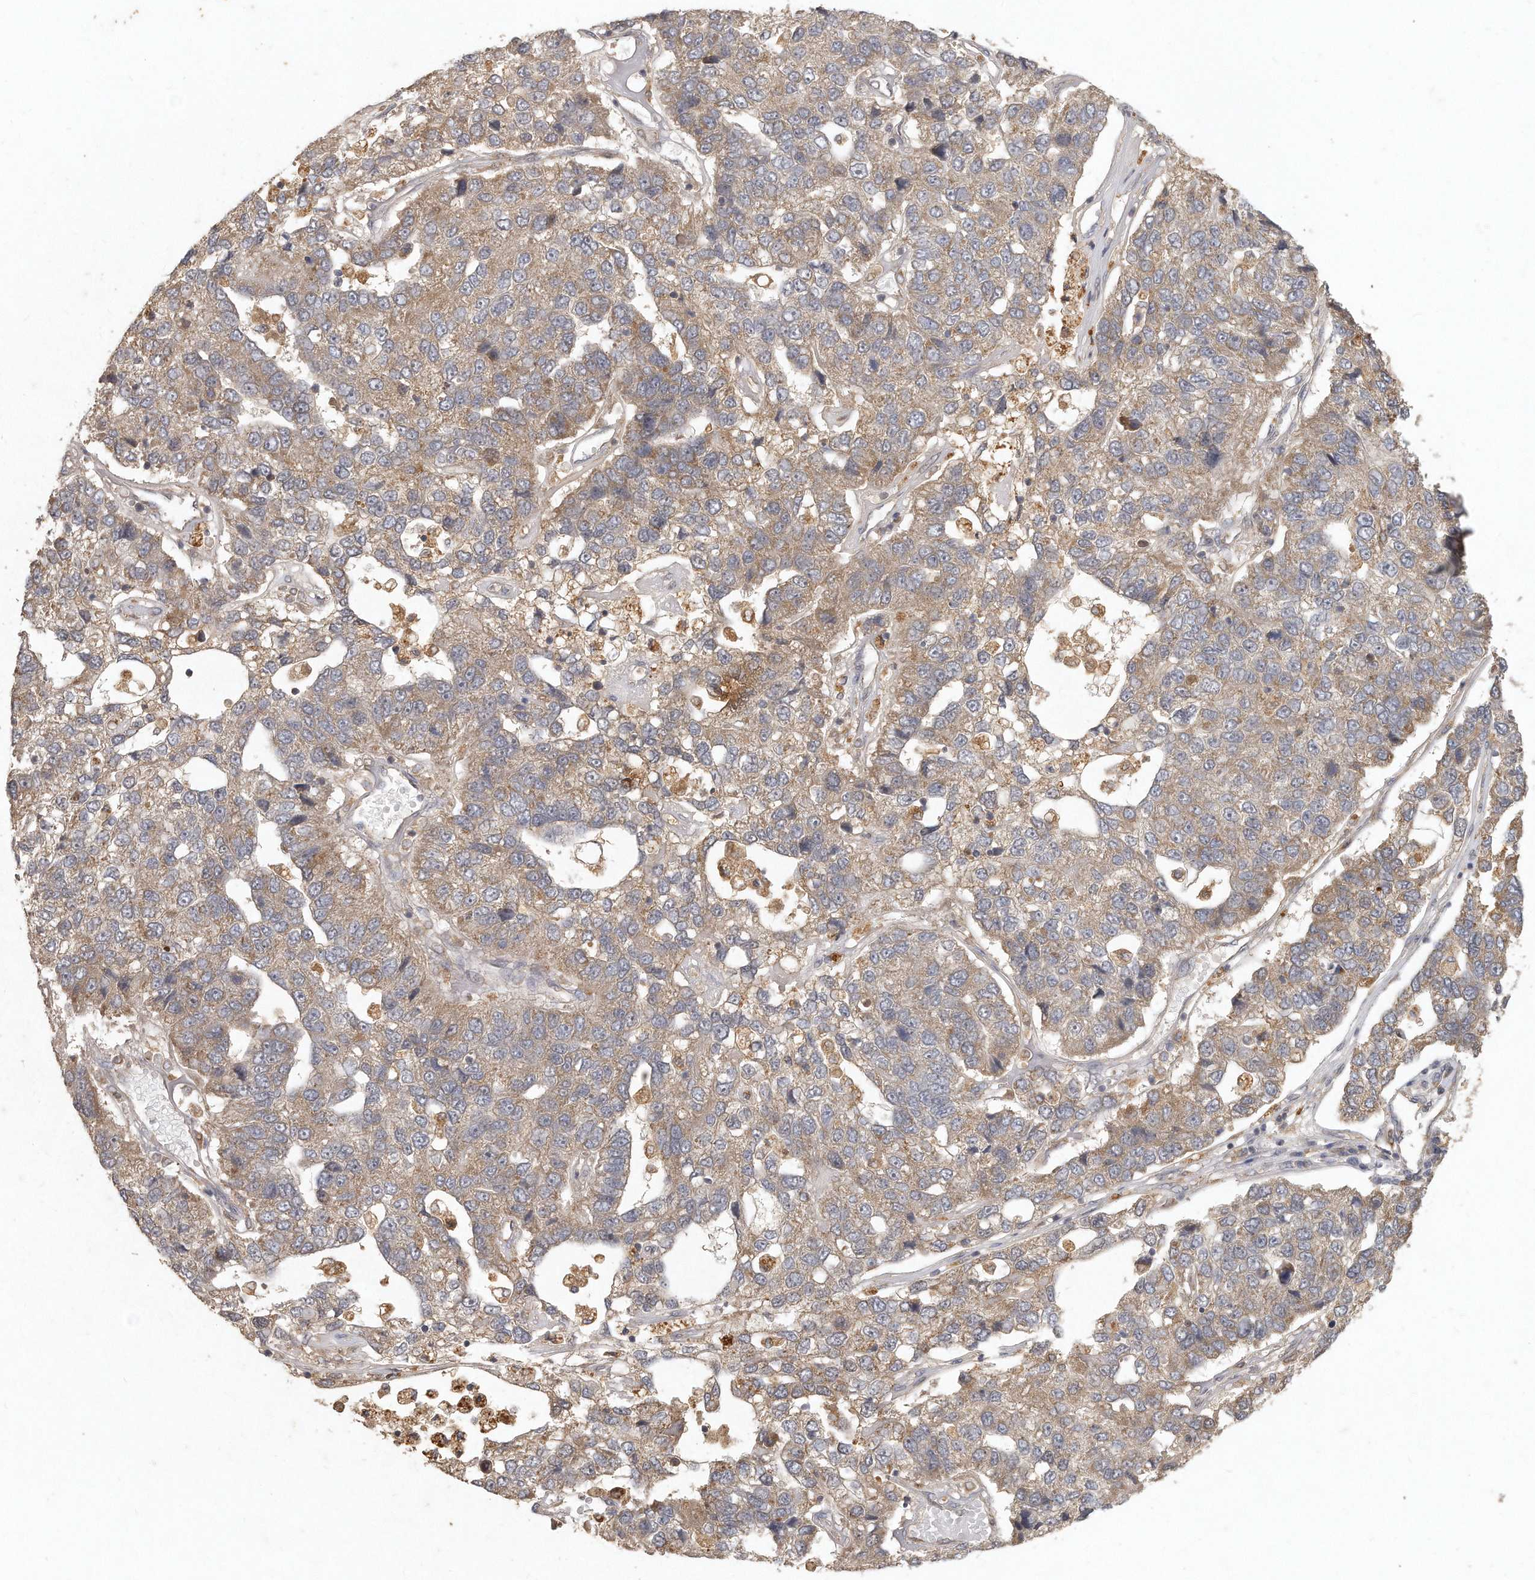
{"staining": {"intensity": "weak", "quantity": ">75%", "location": "cytoplasmic/membranous"}, "tissue": "pancreatic cancer", "cell_type": "Tumor cells", "image_type": "cancer", "snomed": [{"axis": "morphology", "description": "Adenocarcinoma, NOS"}, {"axis": "topography", "description": "Pancreas"}], "caption": "Immunohistochemistry (DAB) staining of adenocarcinoma (pancreatic) shows weak cytoplasmic/membranous protein staining in approximately >75% of tumor cells. (DAB IHC, brown staining for protein, blue staining for nuclei).", "gene": "LGALS8", "patient": {"sex": "female", "age": 61}}